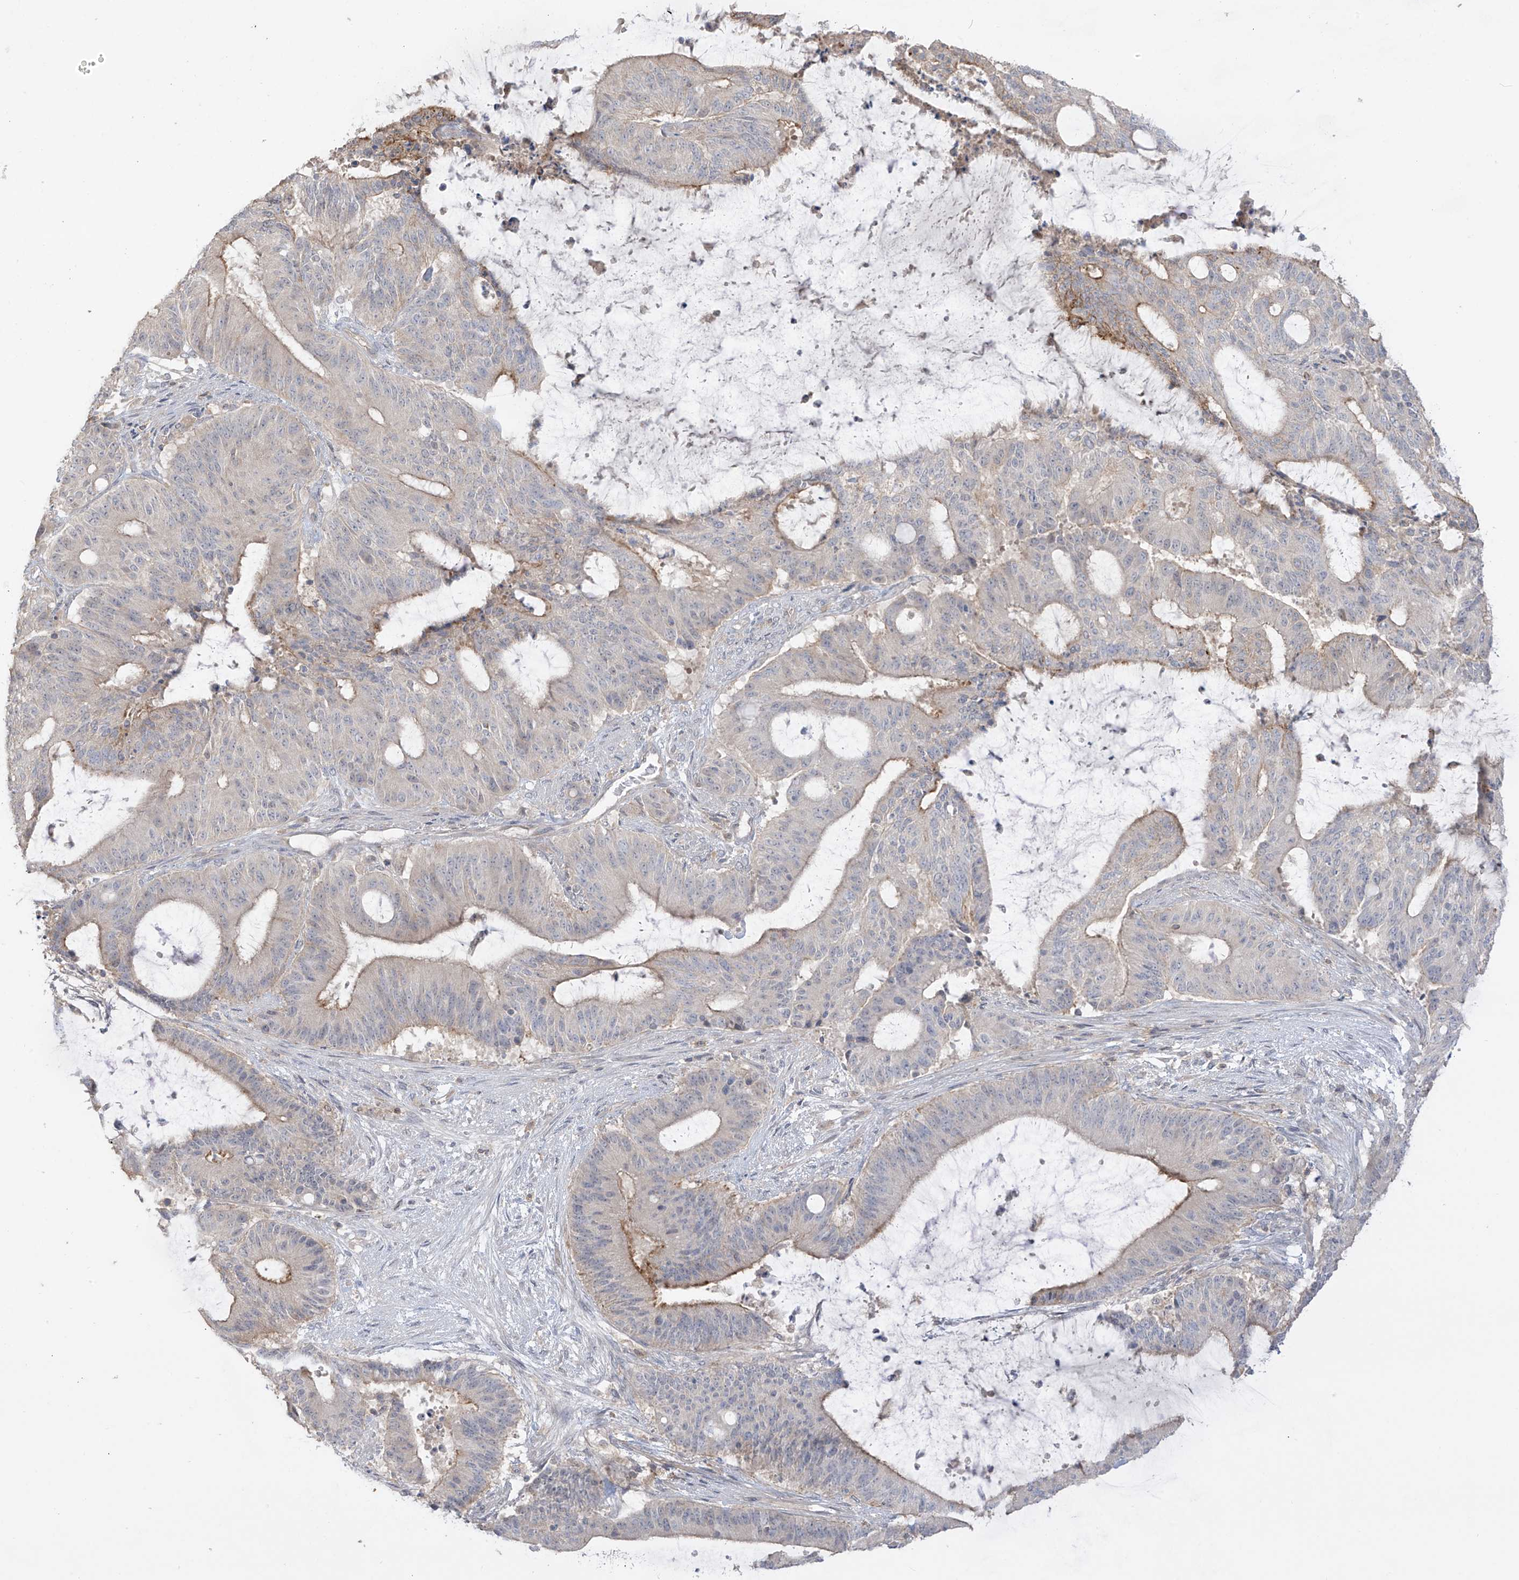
{"staining": {"intensity": "moderate", "quantity": "<25%", "location": "cytoplasmic/membranous"}, "tissue": "liver cancer", "cell_type": "Tumor cells", "image_type": "cancer", "snomed": [{"axis": "morphology", "description": "Normal tissue, NOS"}, {"axis": "morphology", "description": "Cholangiocarcinoma"}, {"axis": "topography", "description": "Liver"}, {"axis": "topography", "description": "Peripheral nerve tissue"}], "caption": "Immunohistochemistry (IHC) of human liver cancer exhibits low levels of moderate cytoplasmic/membranous expression in about <25% of tumor cells.", "gene": "ANGEL2", "patient": {"sex": "female", "age": 73}}